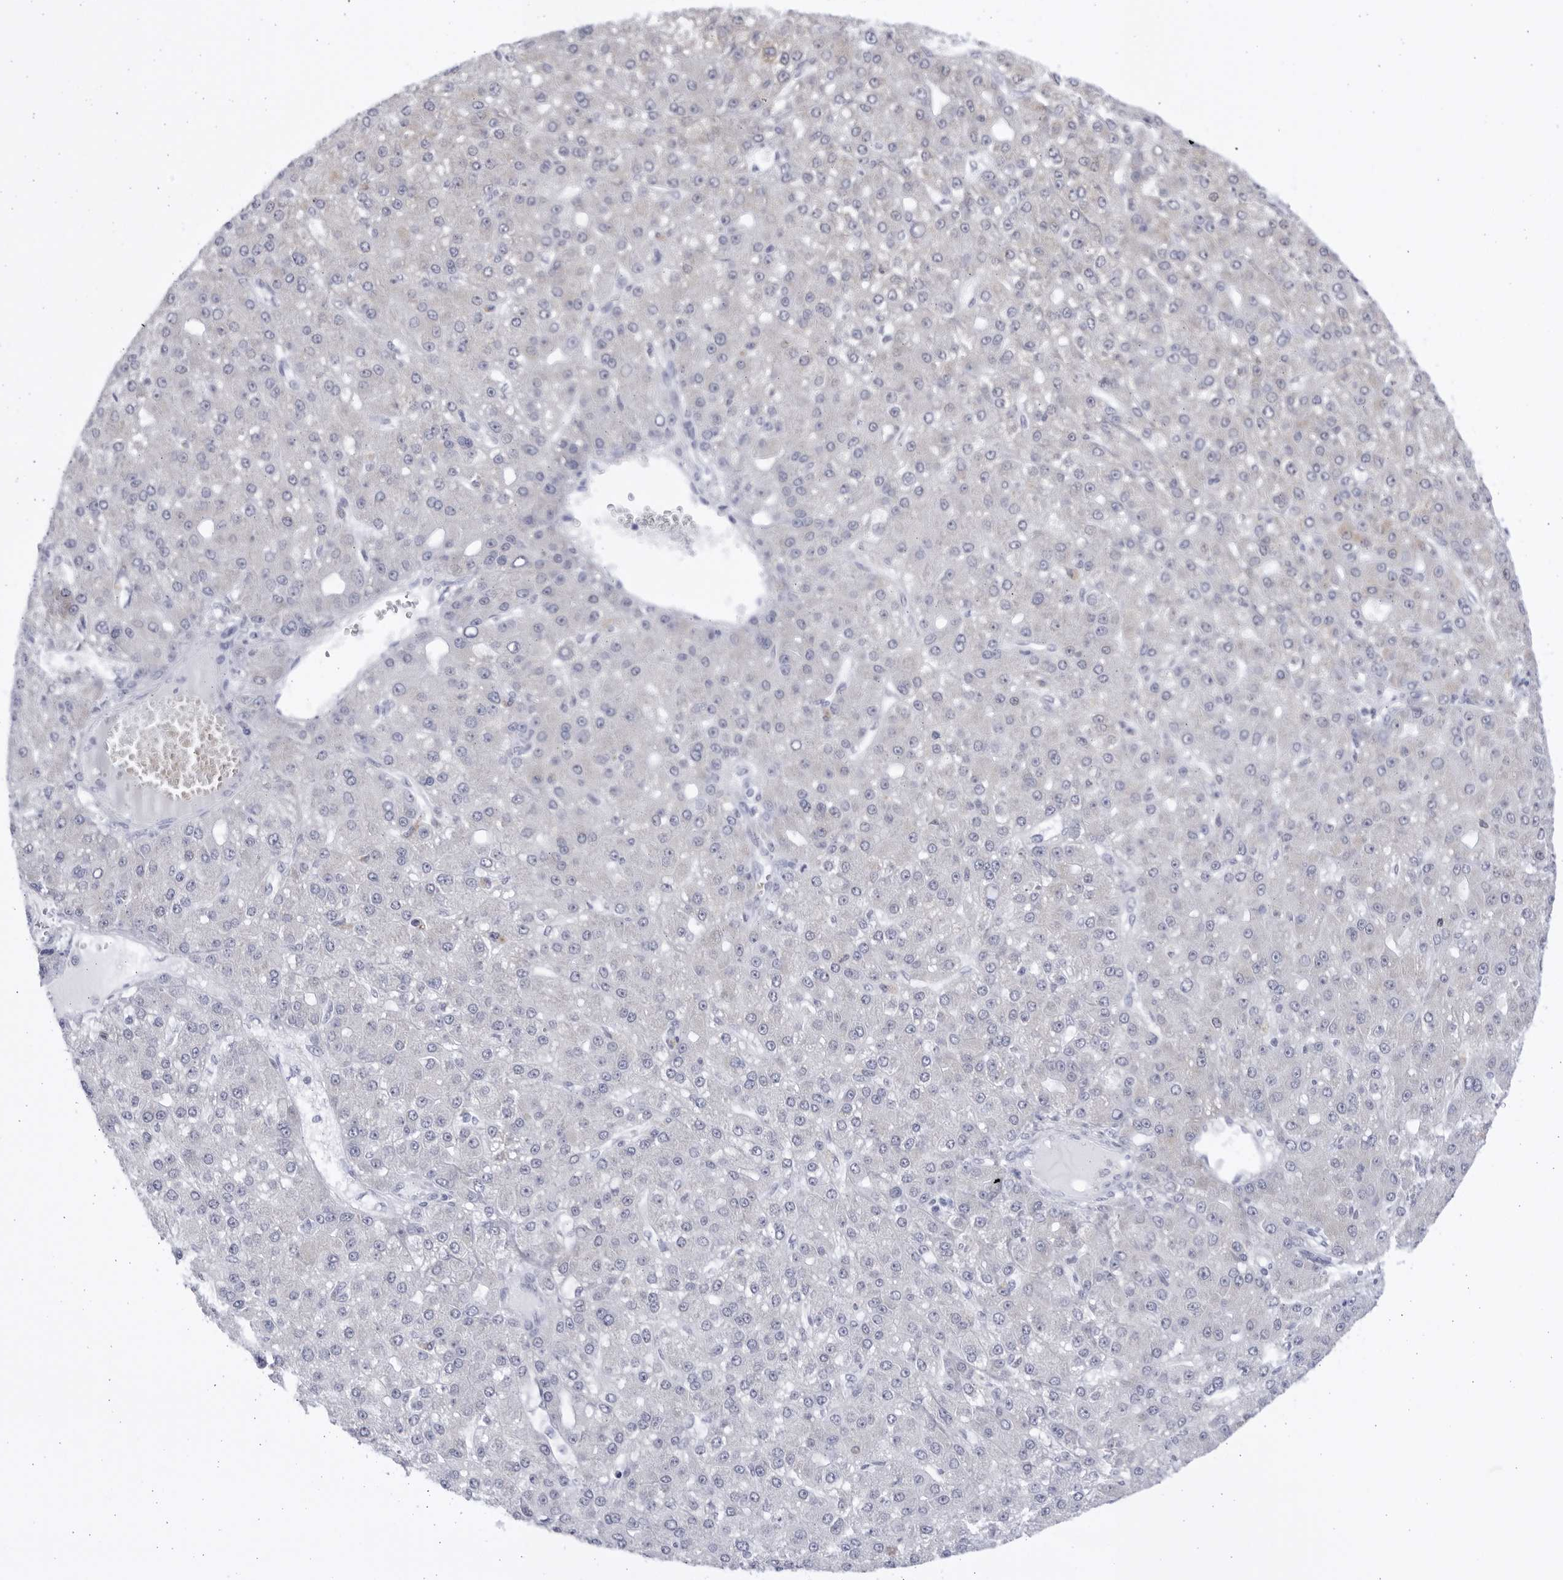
{"staining": {"intensity": "negative", "quantity": "none", "location": "none"}, "tissue": "liver cancer", "cell_type": "Tumor cells", "image_type": "cancer", "snomed": [{"axis": "morphology", "description": "Carcinoma, Hepatocellular, NOS"}, {"axis": "topography", "description": "Liver"}], "caption": "DAB (3,3'-diaminobenzidine) immunohistochemical staining of human liver hepatocellular carcinoma demonstrates no significant expression in tumor cells. (Stains: DAB (3,3'-diaminobenzidine) IHC with hematoxylin counter stain, Microscopy: brightfield microscopy at high magnification).", "gene": "CCDC181", "patient": {"sex": "male", "age": 67}}